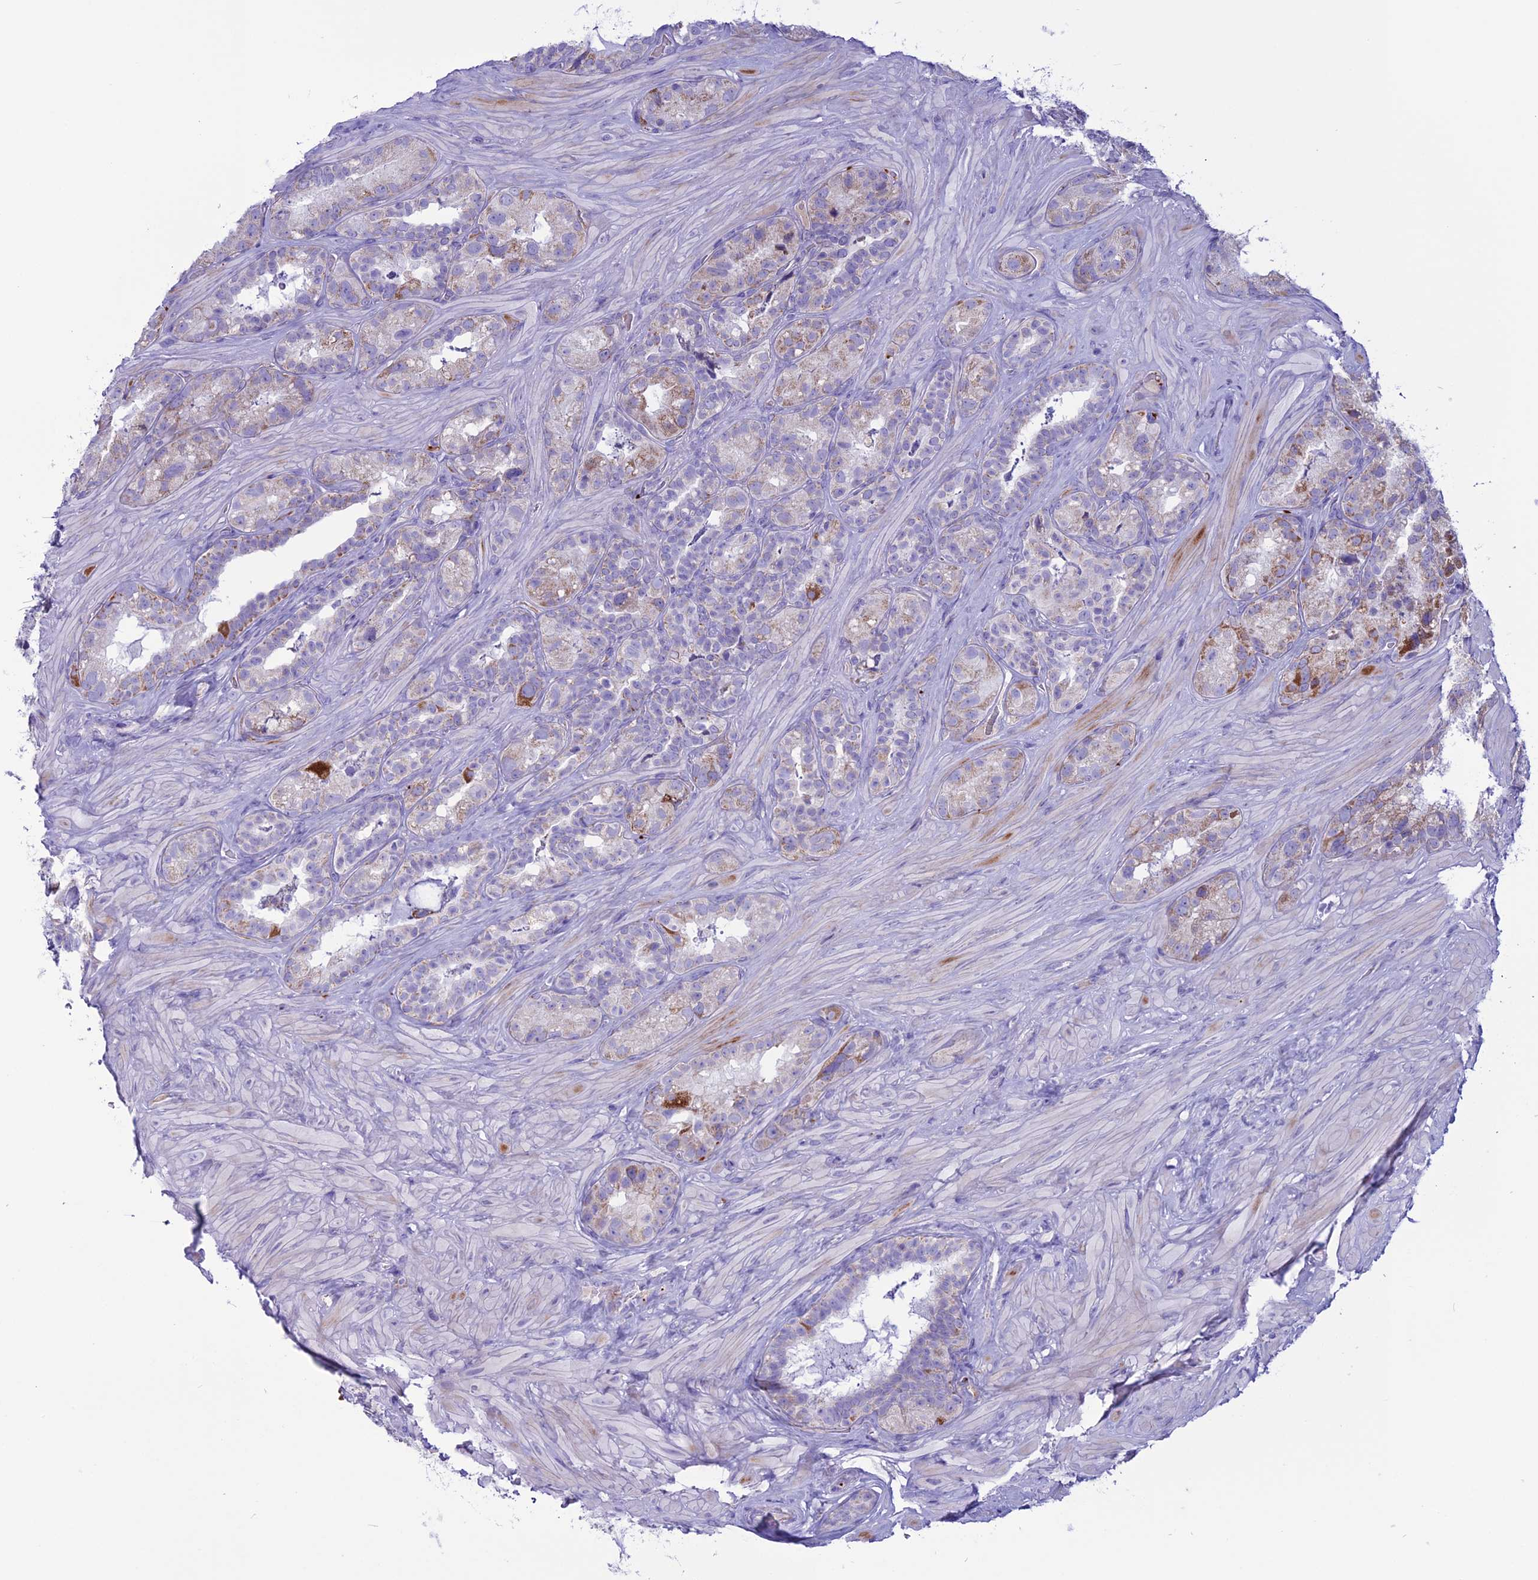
{"staining": {"intensity": "moderate", "quantity": "25%-75%", "location": "cytoplasmic/membranous"}, "tissue": "seminal vesicle", "cell_type": "Glandular cells", "image_type": "normal", "snomed": [{"axis": "morphology", "description": "Normal tissue, NOS"}, {"axis": "topography", "description": "Seminal veicle"}, {"axis": "topography", "description": "Peripheral nerve tissue"}], "caption": "Glandular cells exhibit medium levels of moderate cytoplasmic/membranous staining in approximately 25%-75% of cells in unremarkable seminal vesicle. (brown staining indicates protein expression, while blue staining denotes nuclei).", "gene": "C21orf140", "patient": {"sex": "male", "age": 67}}